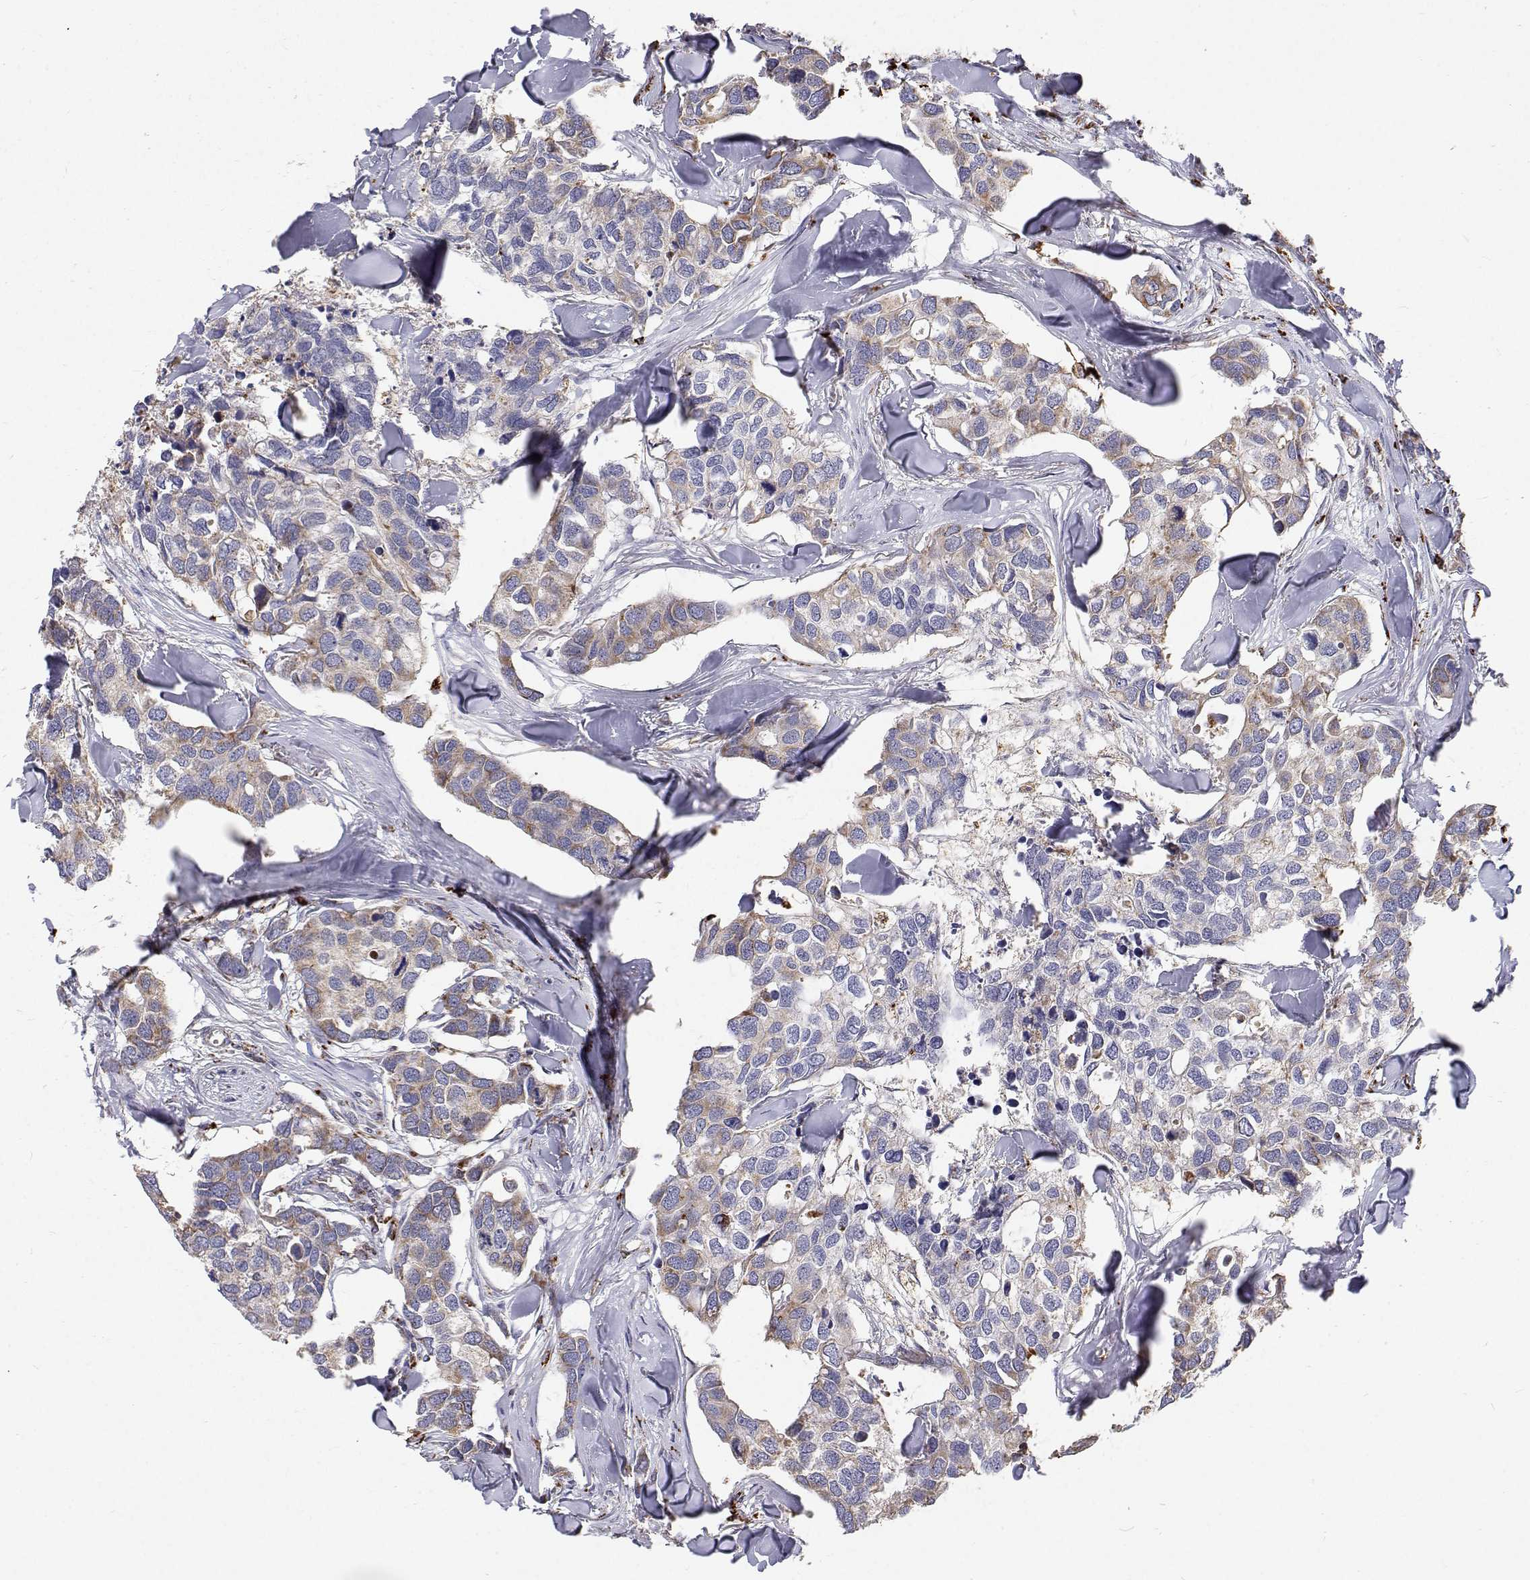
{"staining": {"intensity": "weak", "quantity": "<25%", "location": "cytoplasmic/membranous"}, "tissue": "breast cancer", "cell_type": "Tumor cells", "image_type": "cancer", "snomed": [{"axis": "morphology", "description": "Duct carcinoma"}, {"axis": "topography", "description": "Breast"}], "caption": "A high-resolution micrograph shows IHC staining of breast infiltrating ductal carcinoma, which reveals no significant staining in tumor cells.", "gene": "SPICE1", "patient": {"sex": "female", "age": 83}}